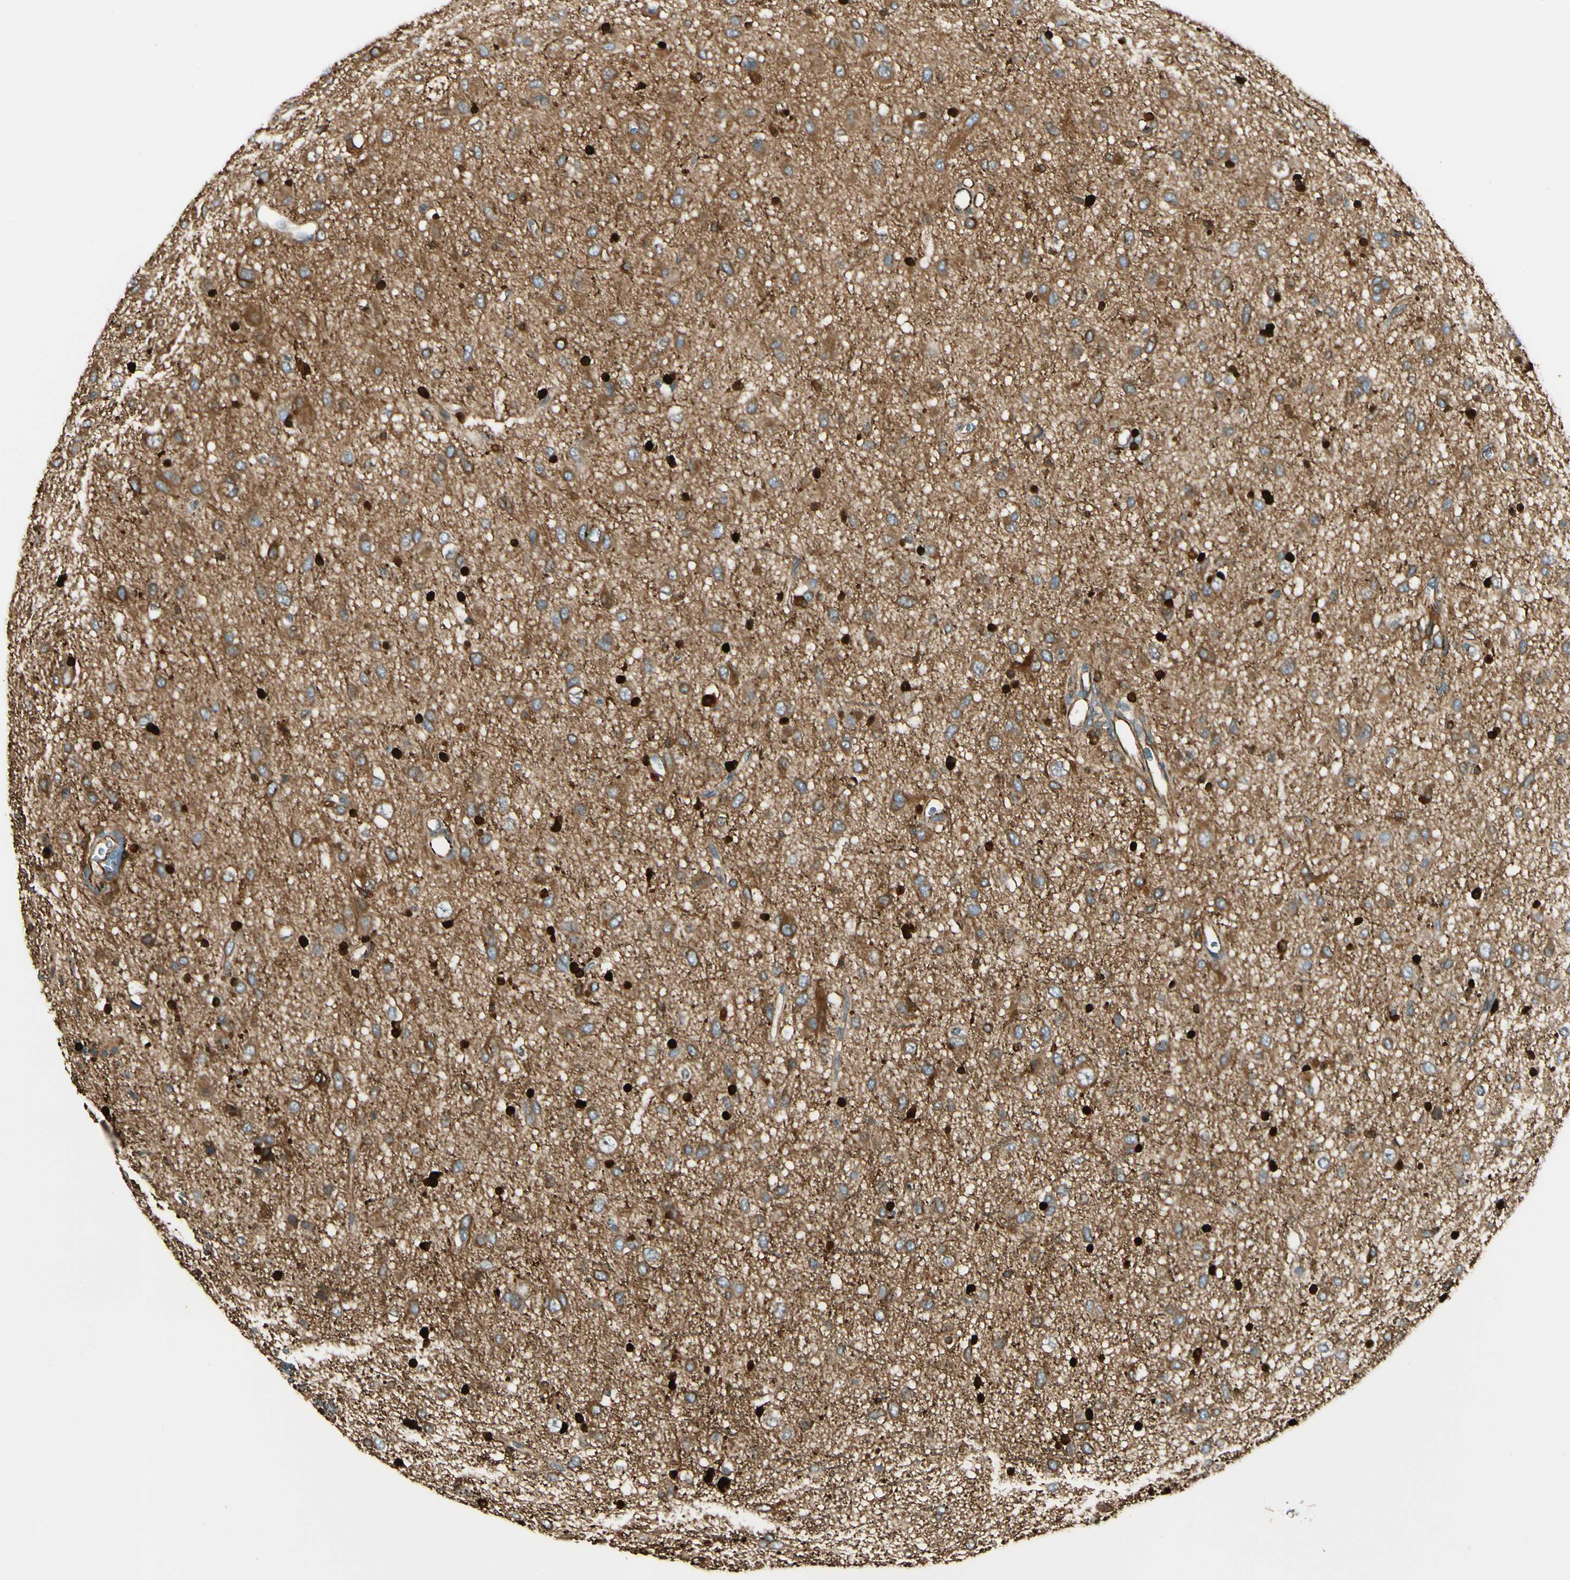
{"staining": {"intensity": "strong", "quantity": "<25%", "location": "cytoplasmic/membranous,nuclear"}, "tissue": "glioma", "cell_type": "Tumor cells", "image_type": "cancer", "snomed": [{"axis": "morphology", "description": "Glioma, malignant, Low grade"}, {"axis": "topography", "description": "Brain"}], "caption": "Protein analysis of malignant low-grade glioma tissue displays strong cytoplasmic/membranous and nuclear expression in approximately <25% of tumor cells. The staining was performed using DAB to visualize the protein expression in brown, while the nuclei were stained in blue with hematoxylin (Magnification: 20x).", "gene": "FTH1", "patient": {"sex": "male", "age": 77}}